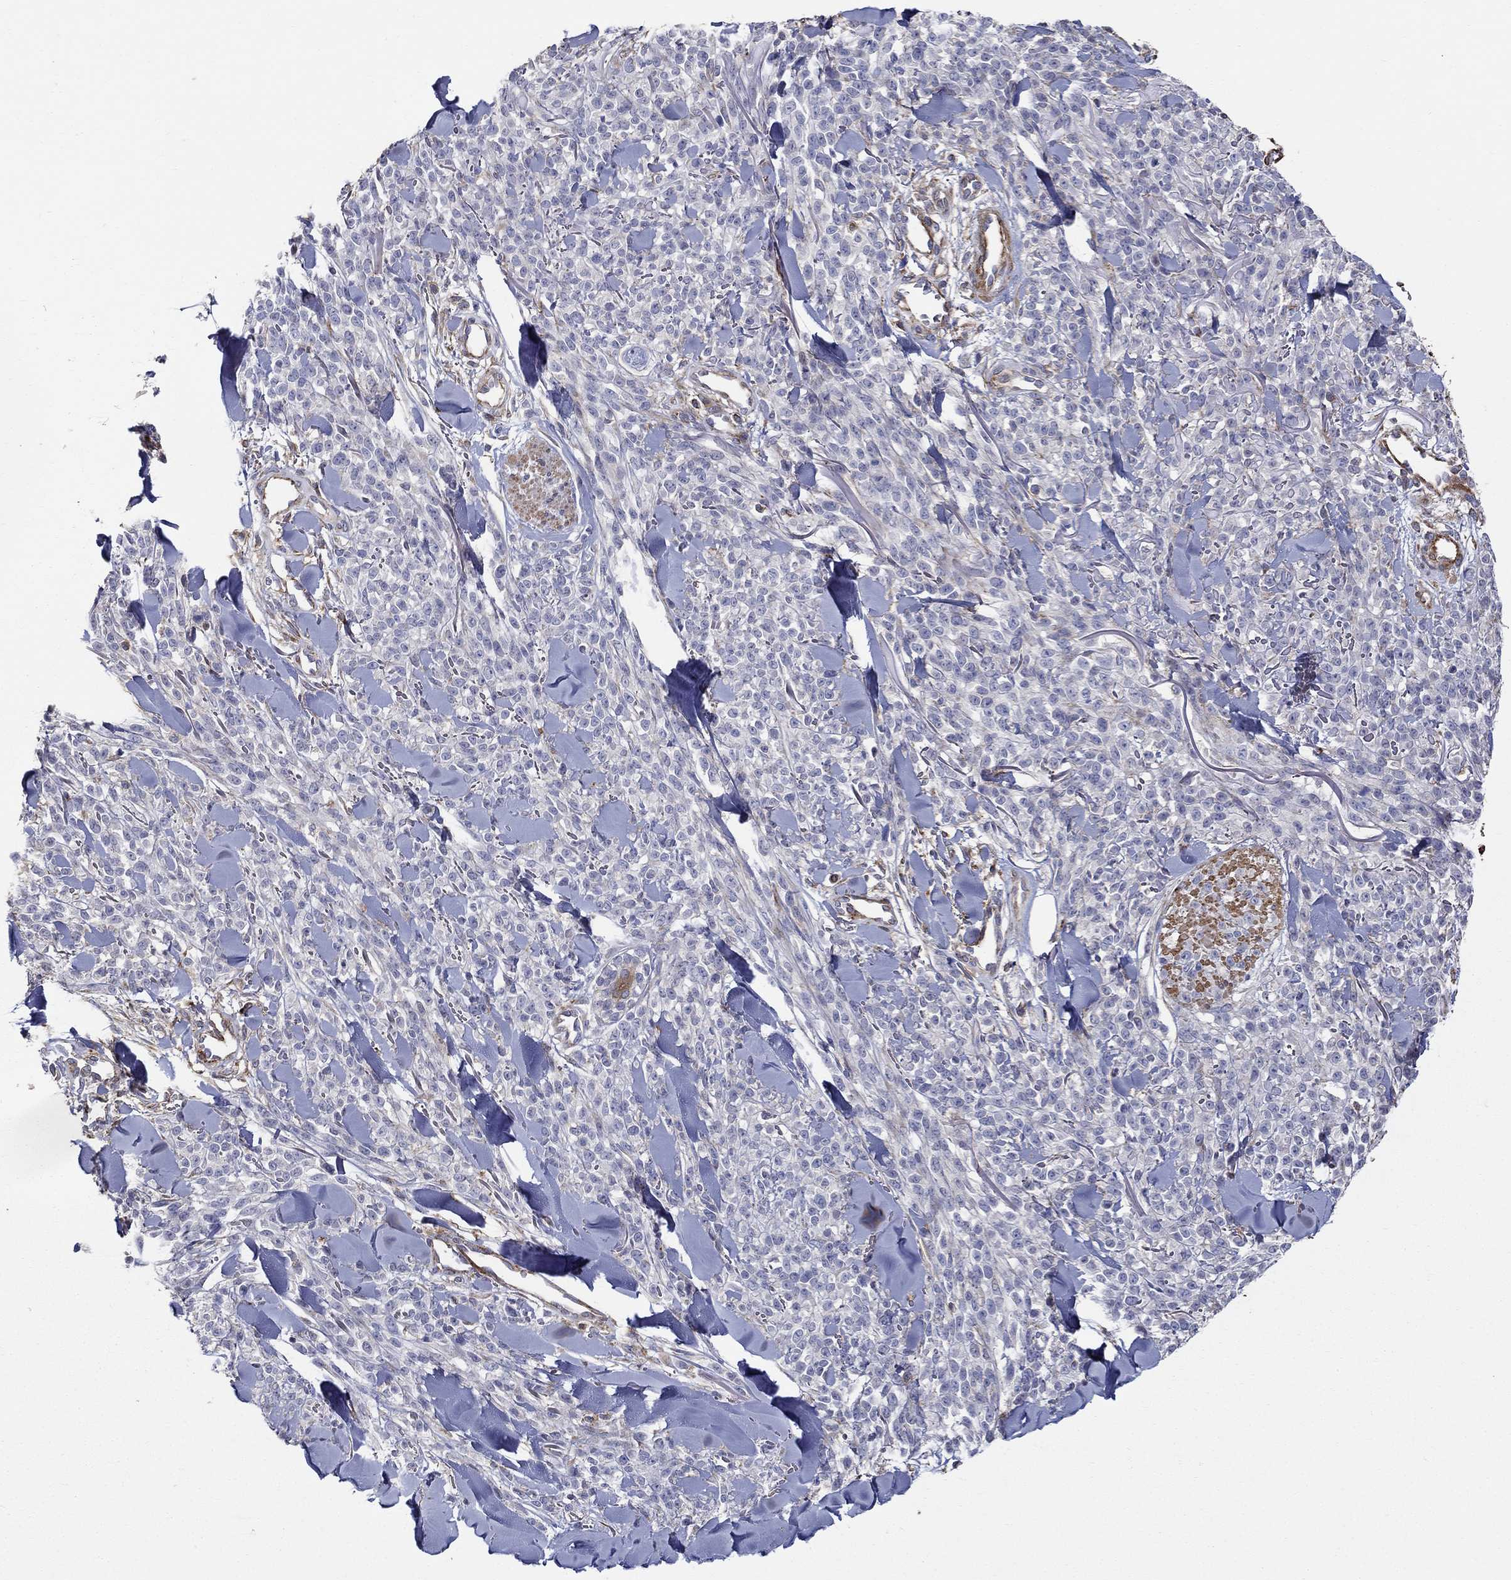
{"staining": {"intensity": "negative", "quantity": "none", "location": "none"}, "tissue": "melanoma", "cell_type": "Tumor cells", "image_type": "cancer", "snomed": [{"axis": "morphology", "description": "Malignant melanoma, NOS"}, {"axis": "topography", "description": "Skin"}, {"axis": "topography", "description": "Skin of trunk"}], "caption": "The image displays no staining of tumor cells in malignant melanoma.", "gene": "NPHP1", "patient": {"sex": "male", "age": 74}}